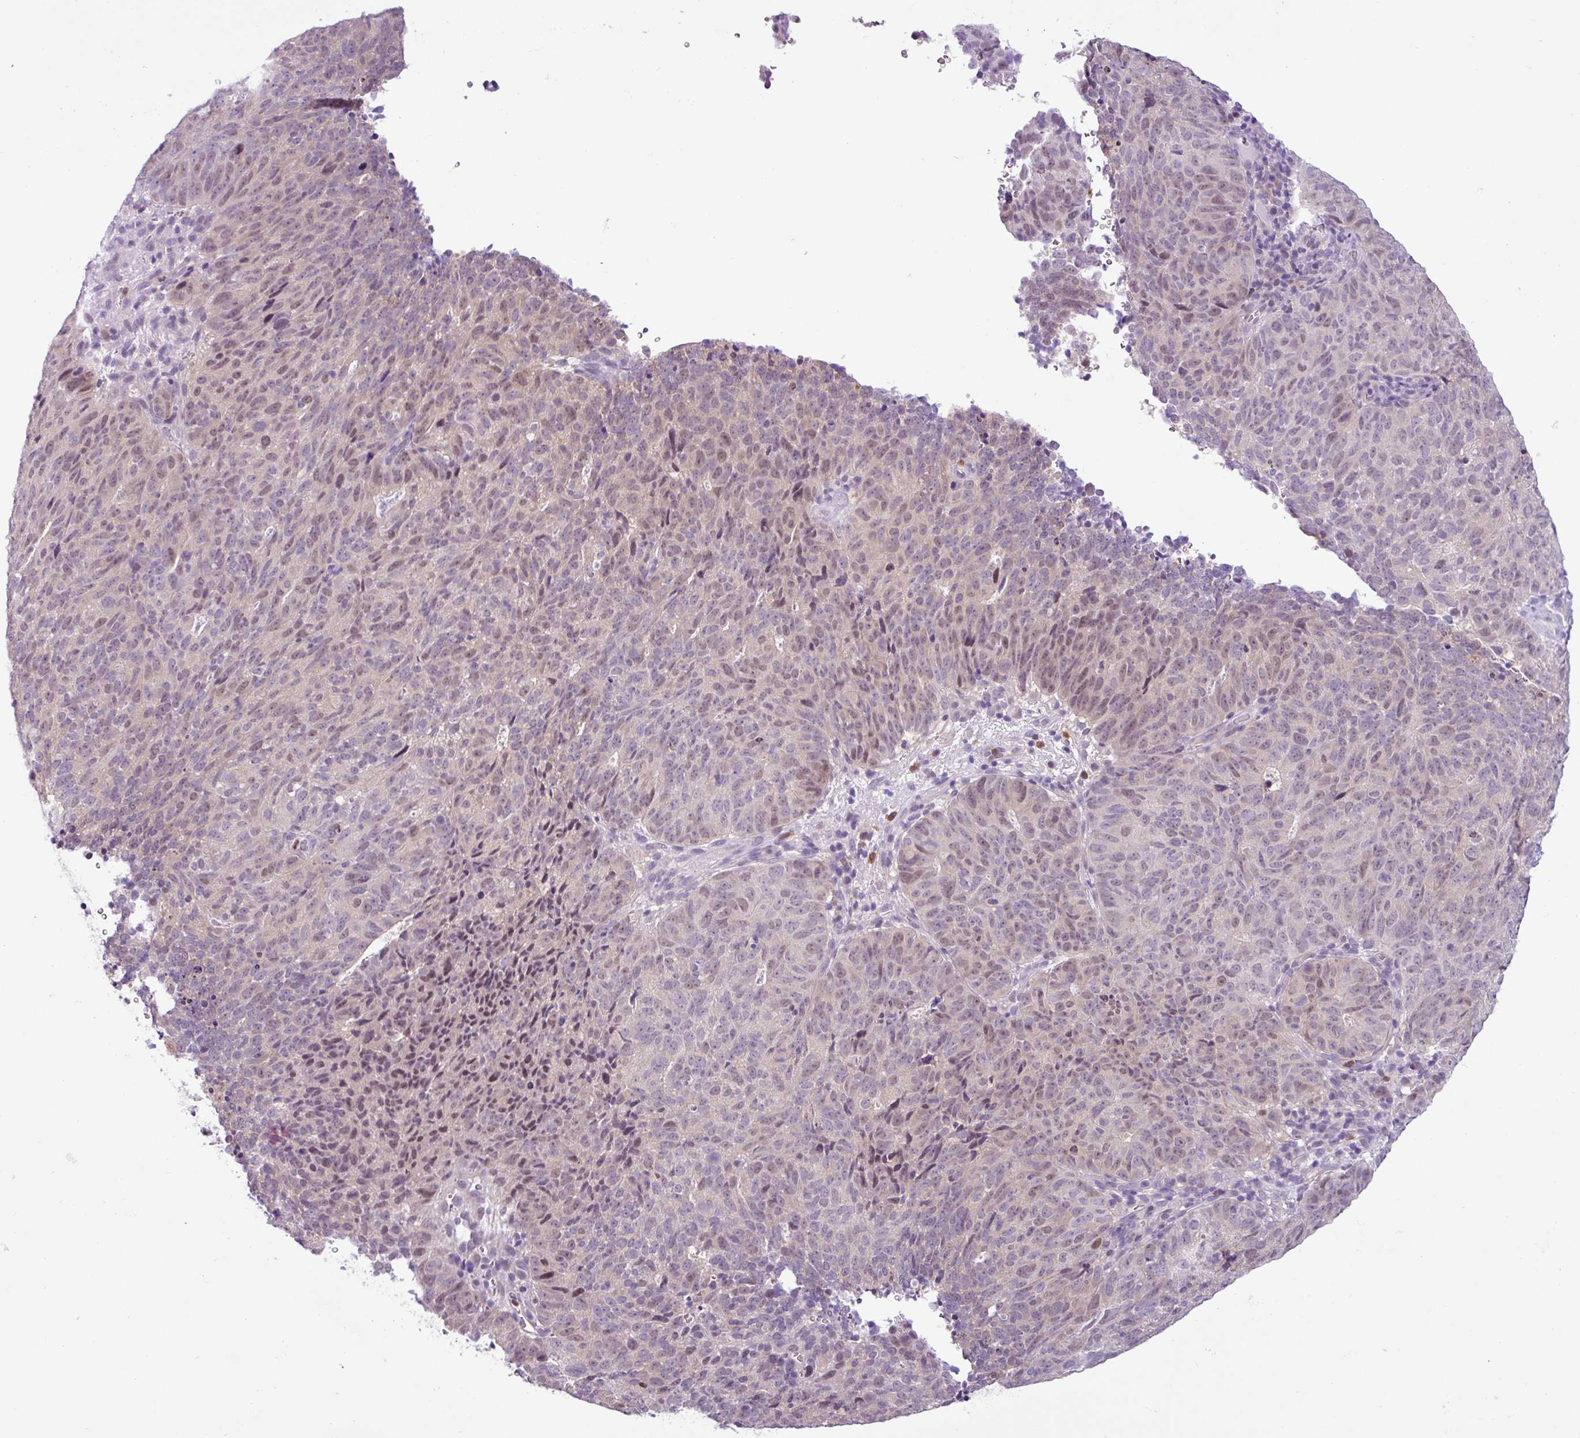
{"staining": {"intensity": "moderate", "quantity": "25%-75%", "location": "nuclear"}, "tissue": "cervical cancer", "cell_type": "Tumor cells", "image_type": "cancer", "snomed": [{"axis": "morphology", "description": "Adenocarcinoma, NOS"}, {"axis": "topography", "description": "Cervix"}], "caption": "Human adenocarcinoma (cervical) stained with a brown dye demonstrates moderate nuclear positive staining in approximately 25%-75% of tumor cells.", "gene": "TONSL", "patient": {"sex": "female", "age": 38}}